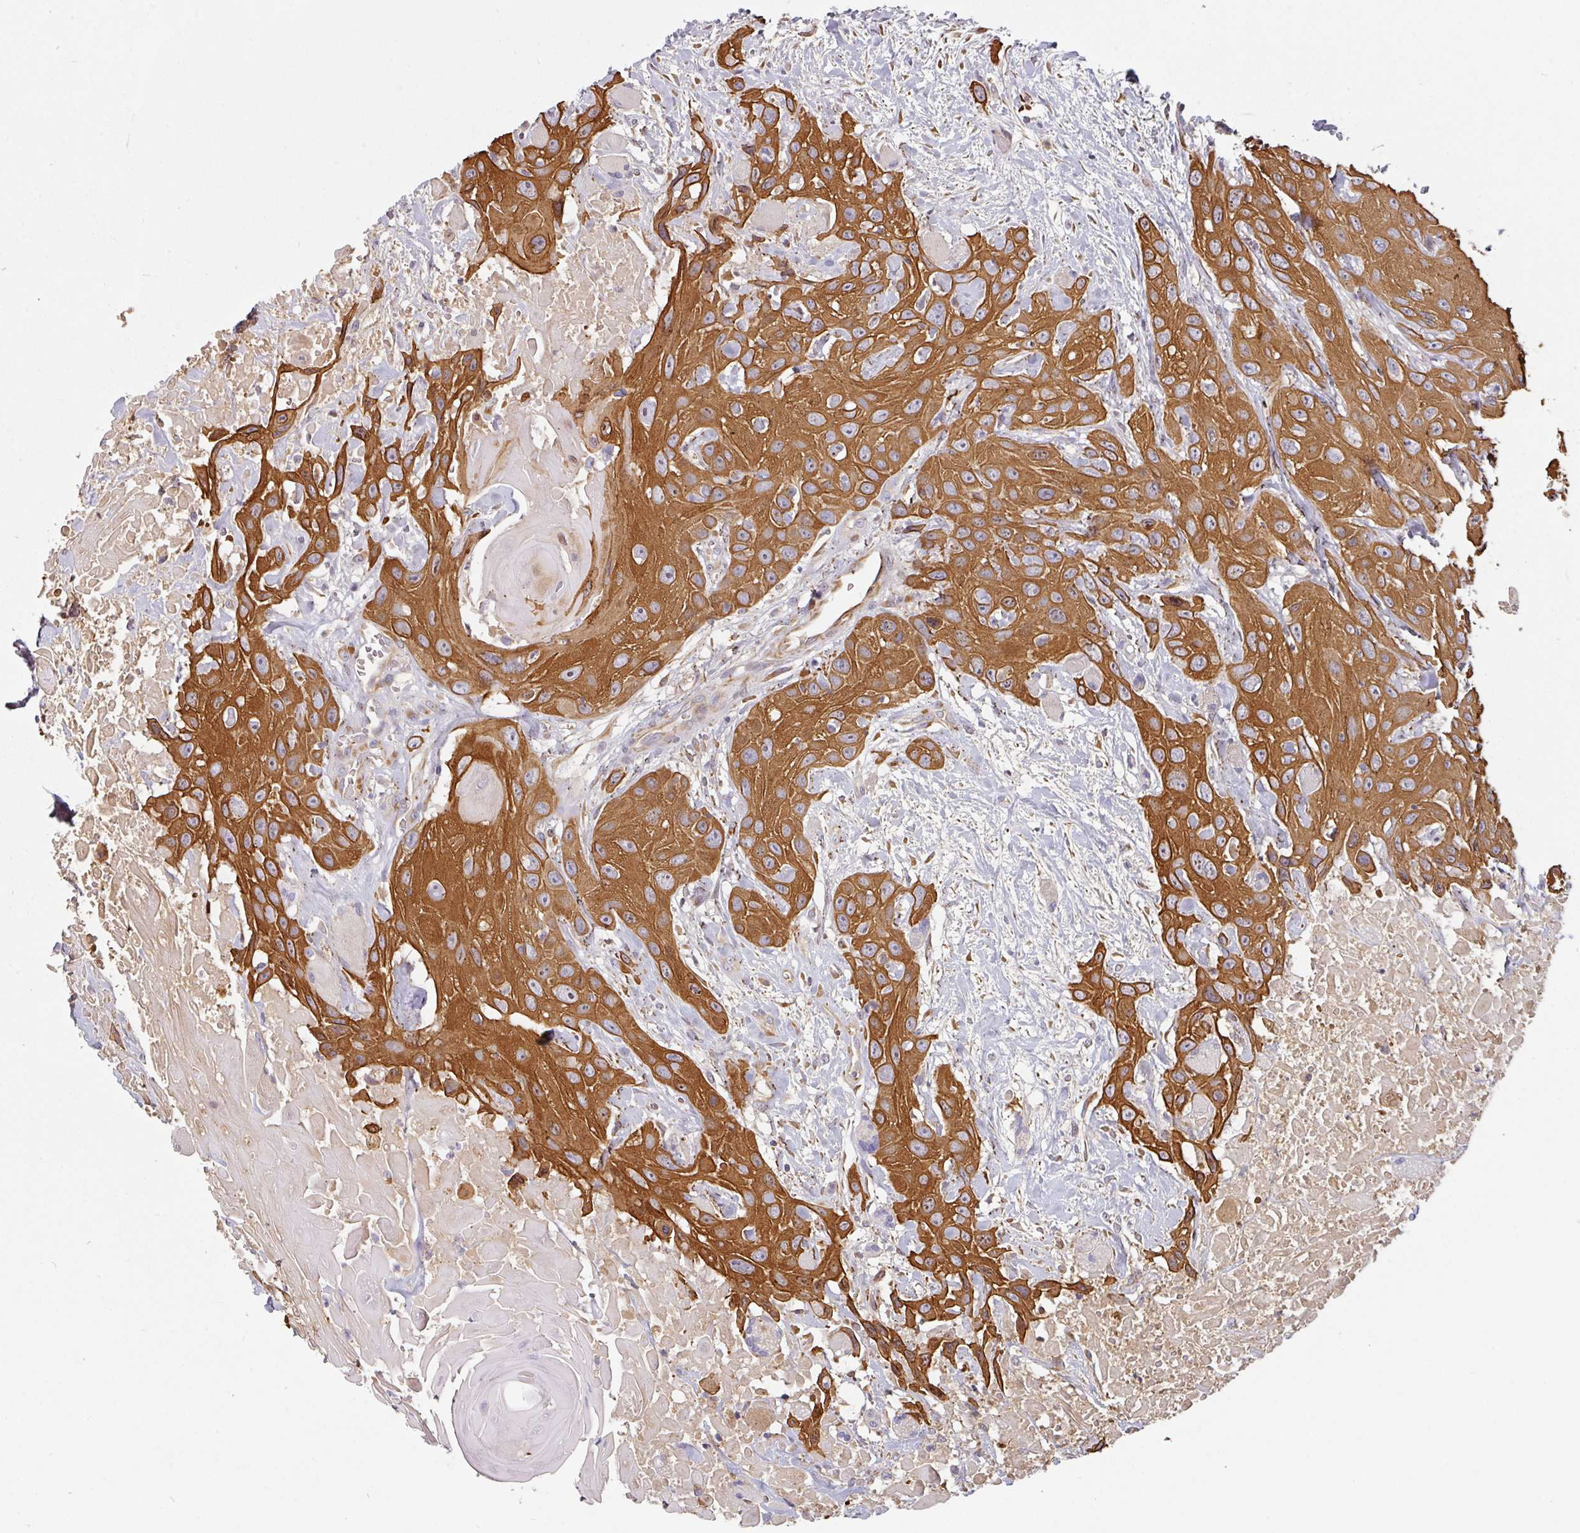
{"staining": {"intensity": "moderate", "quantity": ">75%", "location": "cytoplasmic/membranous"}, "tissue": "head and neck cancer", "cell_type": "Tumor cells", "image_type": "cancer", "snomed": [{"axis": "morphology", "description": "Squamous cell carcinoma, NOS"}, {"axis": "topography", "description": "Head-Neck"}], "caption": "A photomicrograph showing moderate cytoplasmic/membranous expression in about >75% of tumor cells in head and neck cancer (squamous cell carcinoma), as visualized by brown immunohistochemical staining.", "gene": "CEP78", "patient": {"sex": "male", "age": 81}}